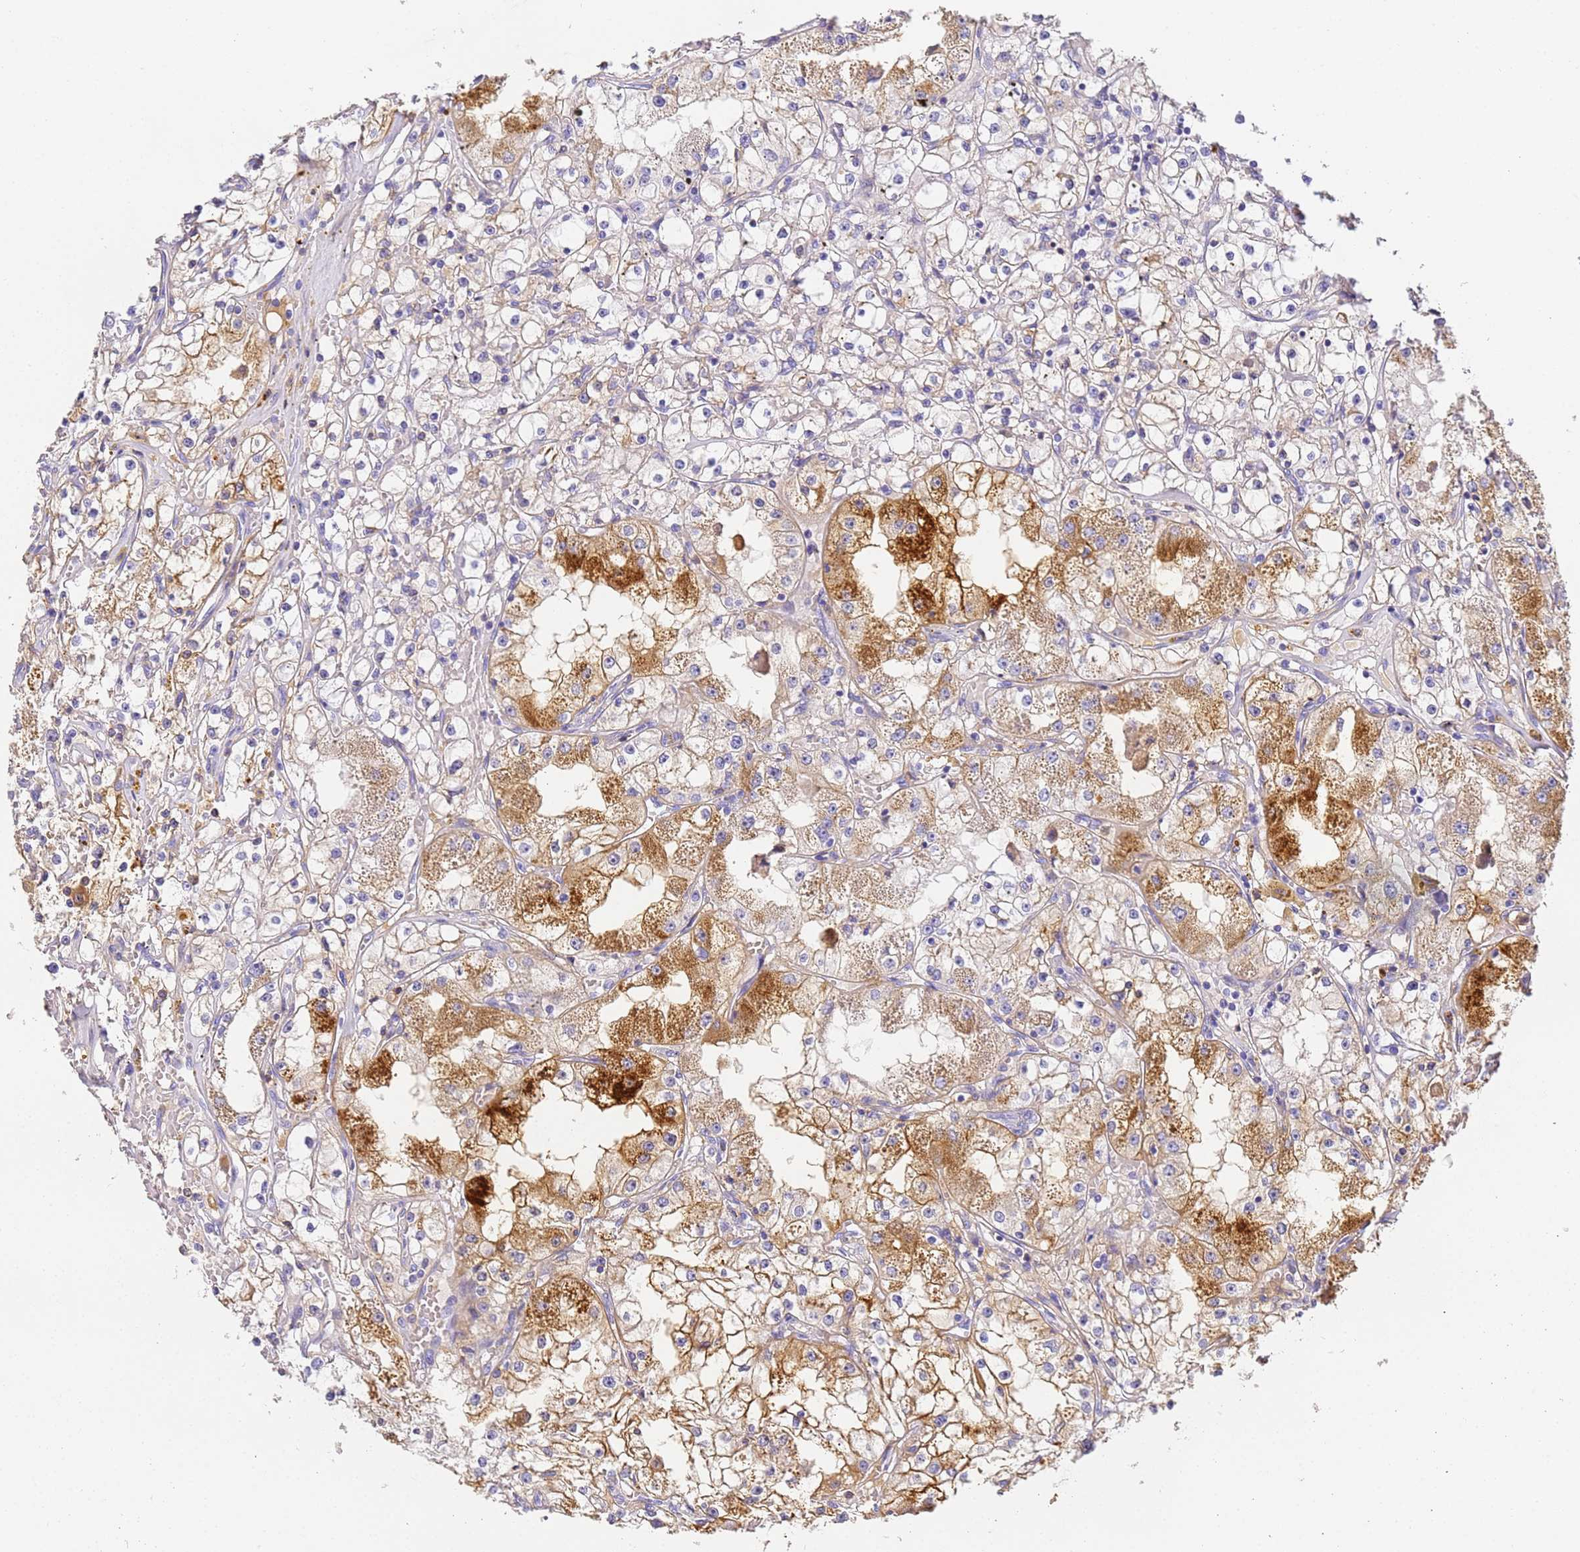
{"staining": {"intensity": "moderate", "quantity": "<25%", "location": "cytoplasmic/membranous"}, "tissue": "renal cancer", "cell_type": "Tumor cells", "image_type": "cancer", "snomed": [{"axis": "morphology", "description": "Adenocarcinoma, NOS"}, {"axis": "topography", "description": "Kidney"}], "caption": "Immunohistochemistry of renal cancer demonstrates low levels of moderate cytoplasmic/membranous positivity in approximately <25% of tumor cells.", "gene": "CFHR2", "patient": {"sex": "male", "age": 56}}